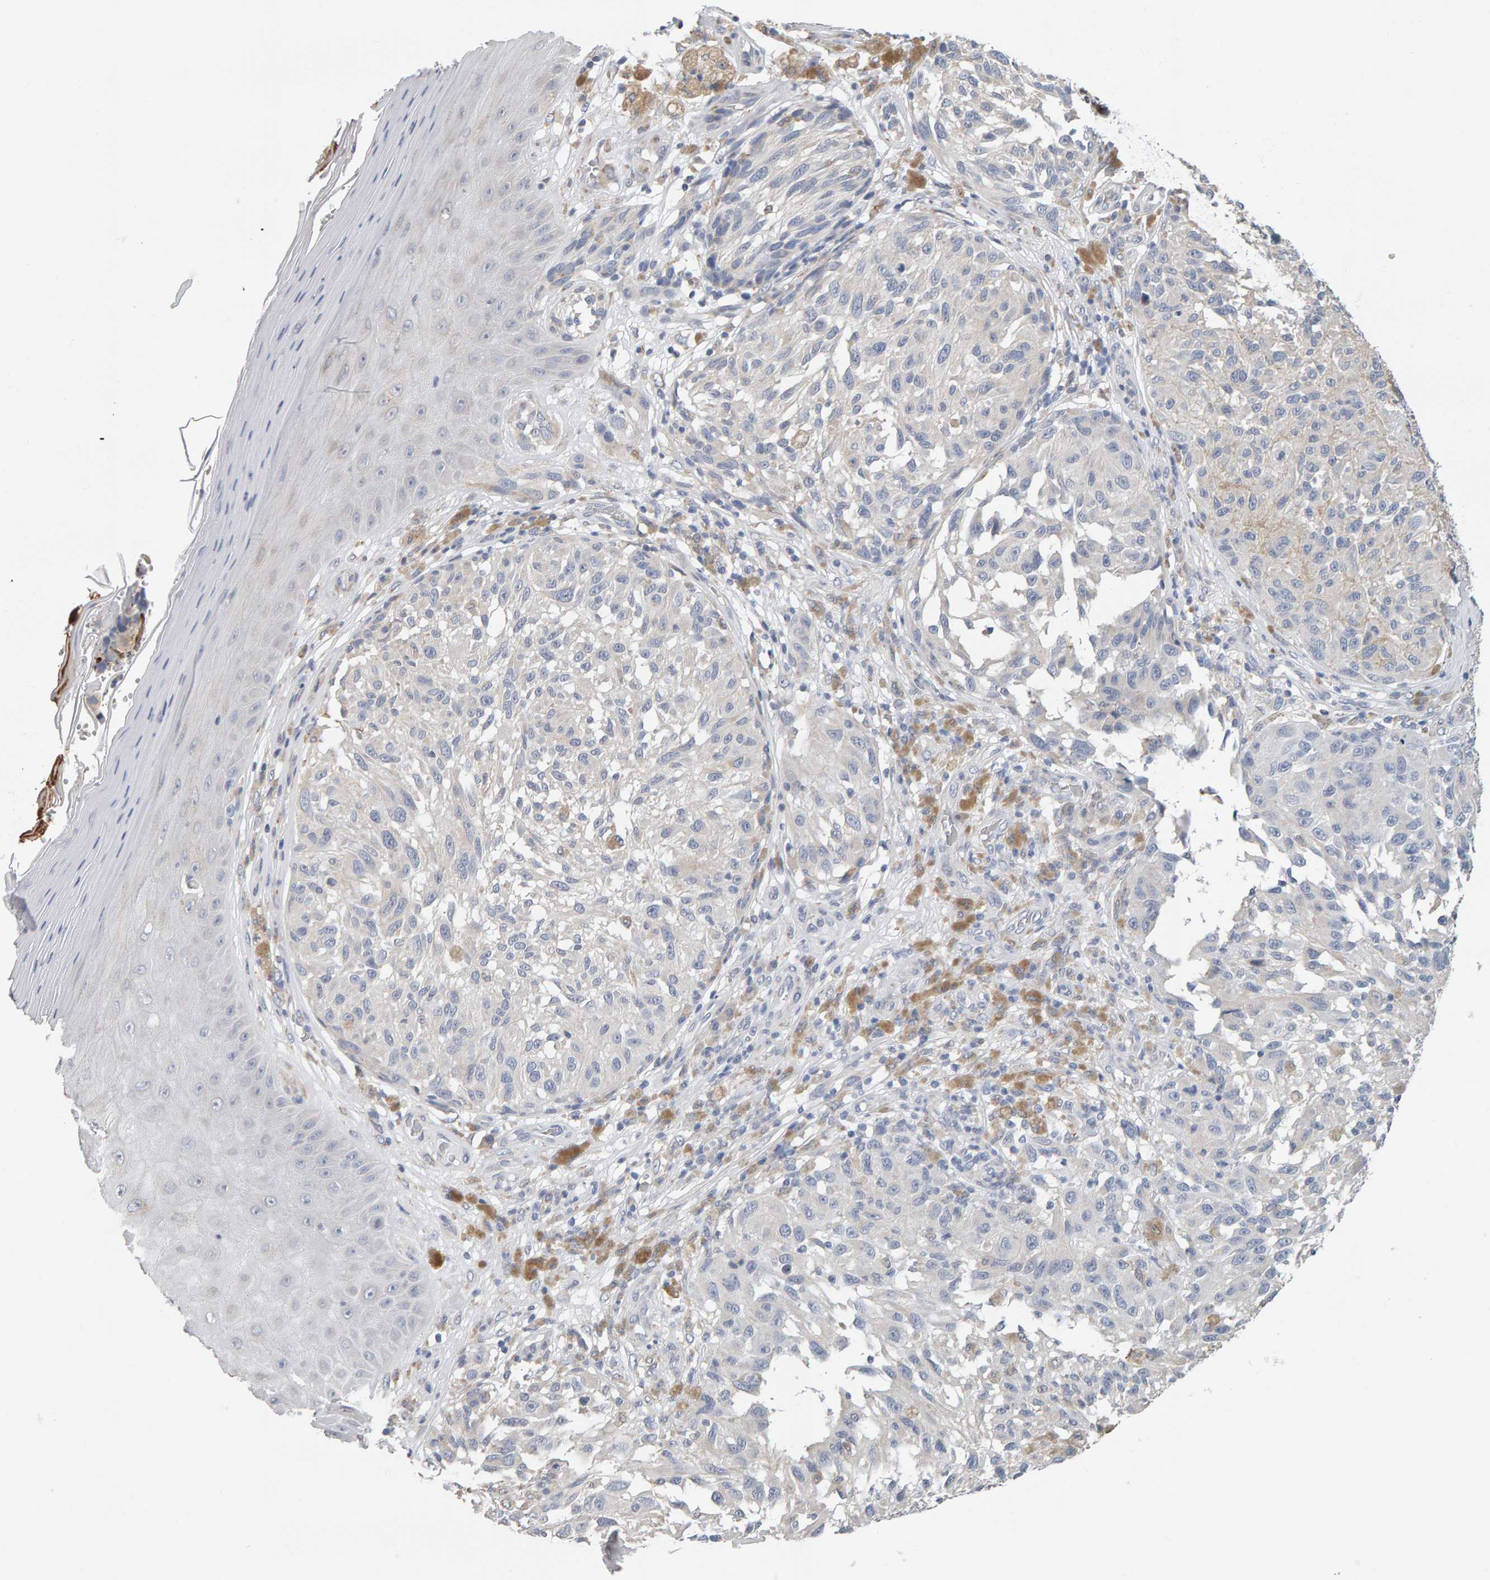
{"staining": {"intensity": "negative", "quantity": "none", "location": "none"}, "tissue": "melanoma", "cell_type": "Tumor cells", "image_type": "cancer", "snomed": [{"axis": "morphology", "description": "Malignant melanoma, NOS"}, {"axis": "topography", "description": "Skin"}], "caption": "Malignant melanoma stained for a protein using immunohistochemistry reveals no staining tumor cells.", "gene": "ADHFE1", "patient": {"sex": "female", "age": 73}}